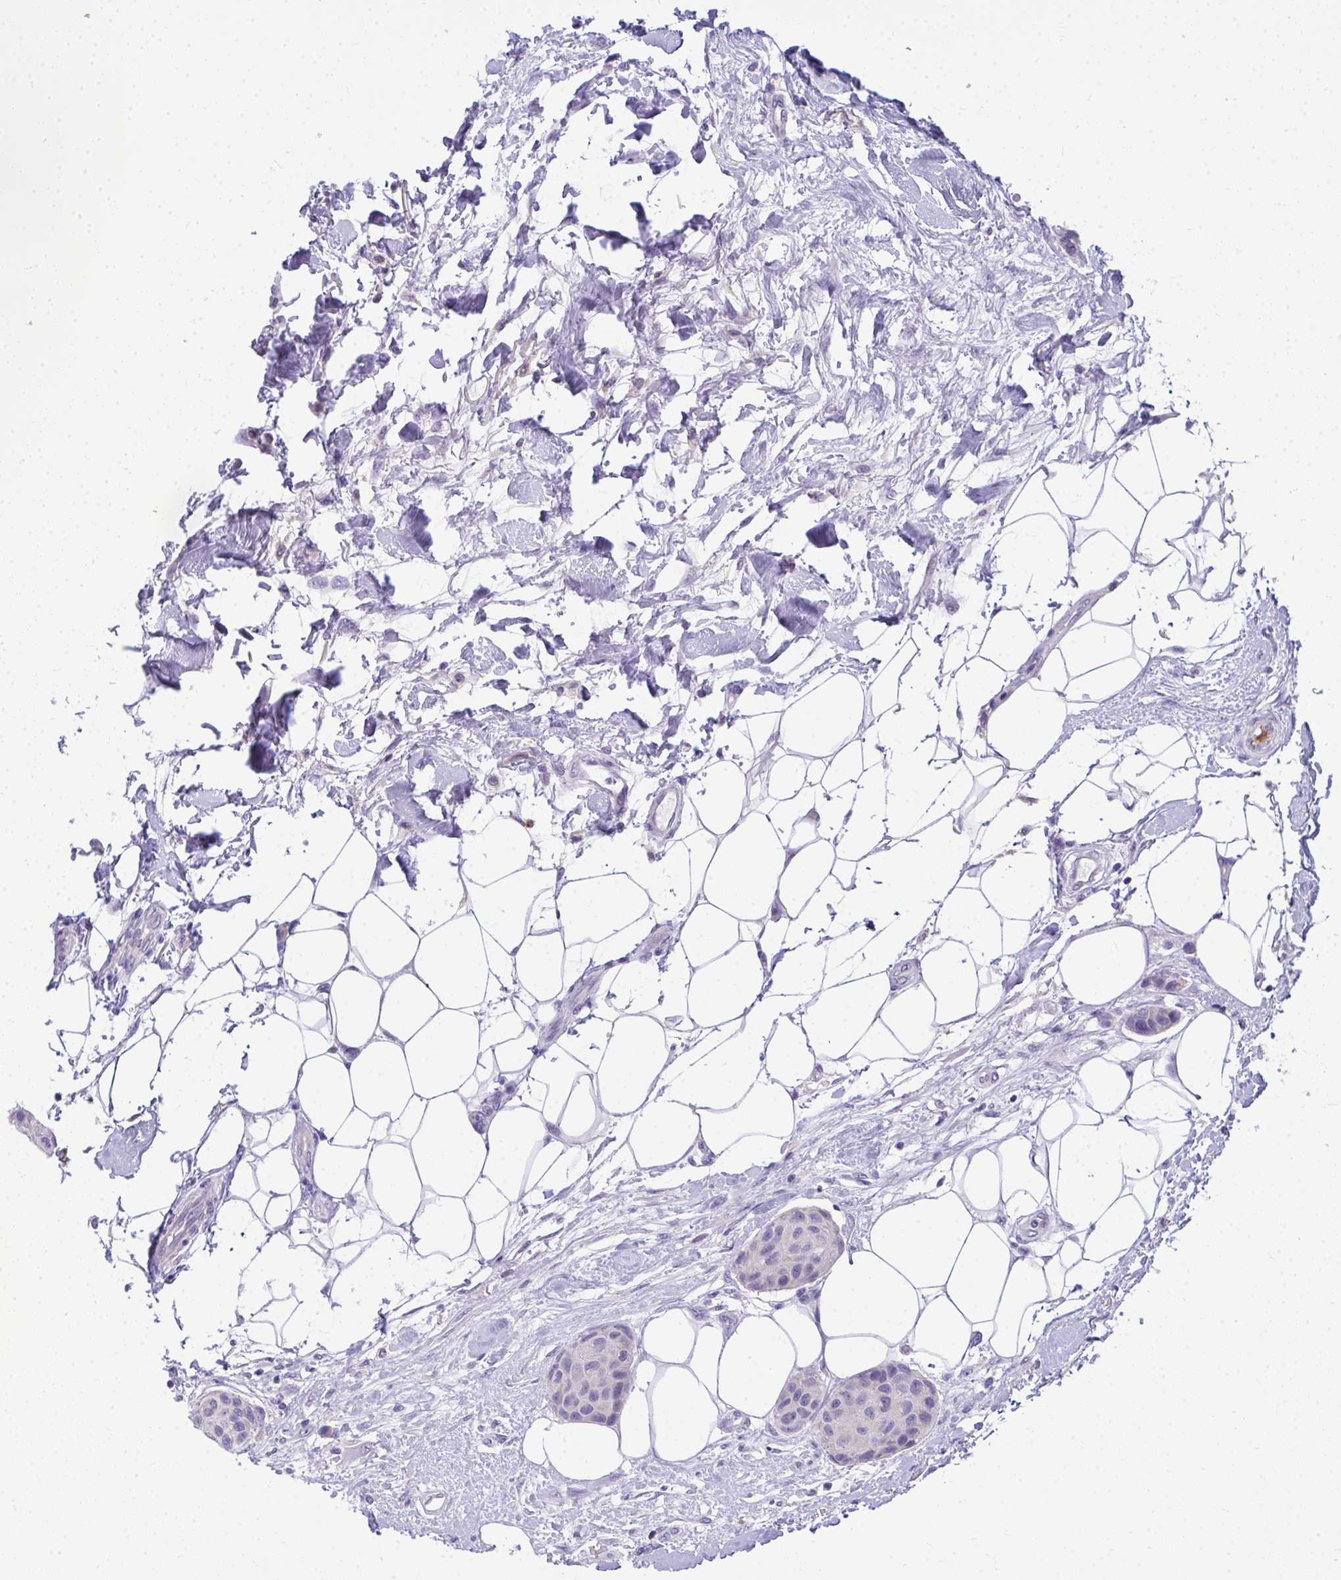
{"staining": {"intensity": "negative", "quantity": "none", "location": "none"}, "tissue": "breast cancer", "cell_type": "Tumor cells", "image_type": "cancer", "snomed": [{"axis": "morphology", "description": "Duct carcinoma"}, {"axis": "topography", "description": "Breast"}, {"axis": "topography", "description": "Lymph node"}], "caption": "Protein analysis of breast invasive ductal carcinoma shows no significant staining in tumor cells.", "gene": "TSBP1", "patient": {"sex": "female", "age": 80}}